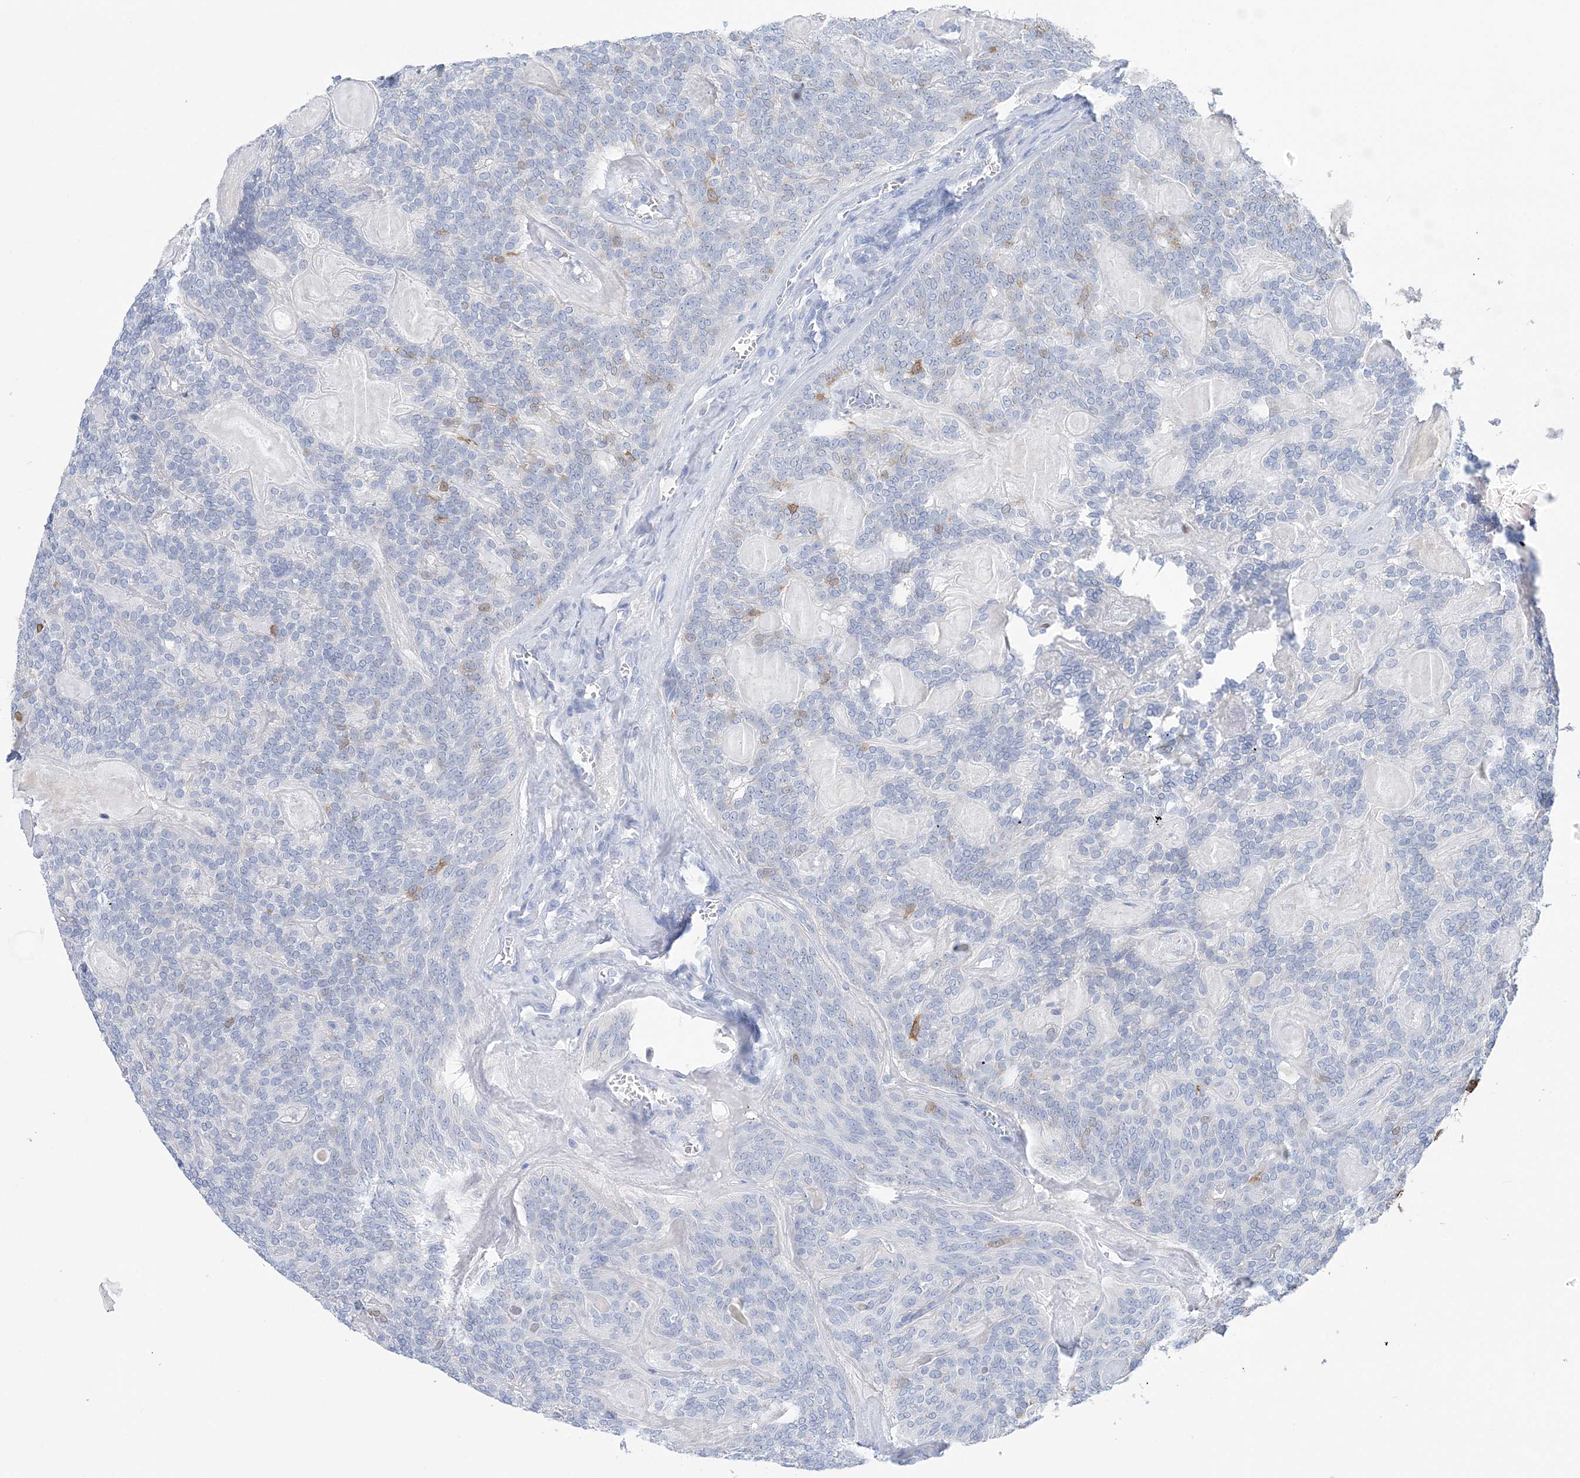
{"staining": {"intensity": "negative", "quantity": "none", "location": "none"}, "tissue": "head and neck cancer", "cell_type": "Tumor cells", "image_type": "cancer", "snomed": [{"axis": "morphology", "description": "Adenocarcinoma, NOS"}, {"axis": "topography", "description": "Head-Neck"}], "caption": "Photomicrograph shows no protein positivity in tumor cells of adenocarcinoma (head and neck) tissue.", "gene": "HMGCS1", "patient": {"sex": "male", "age": 66}}